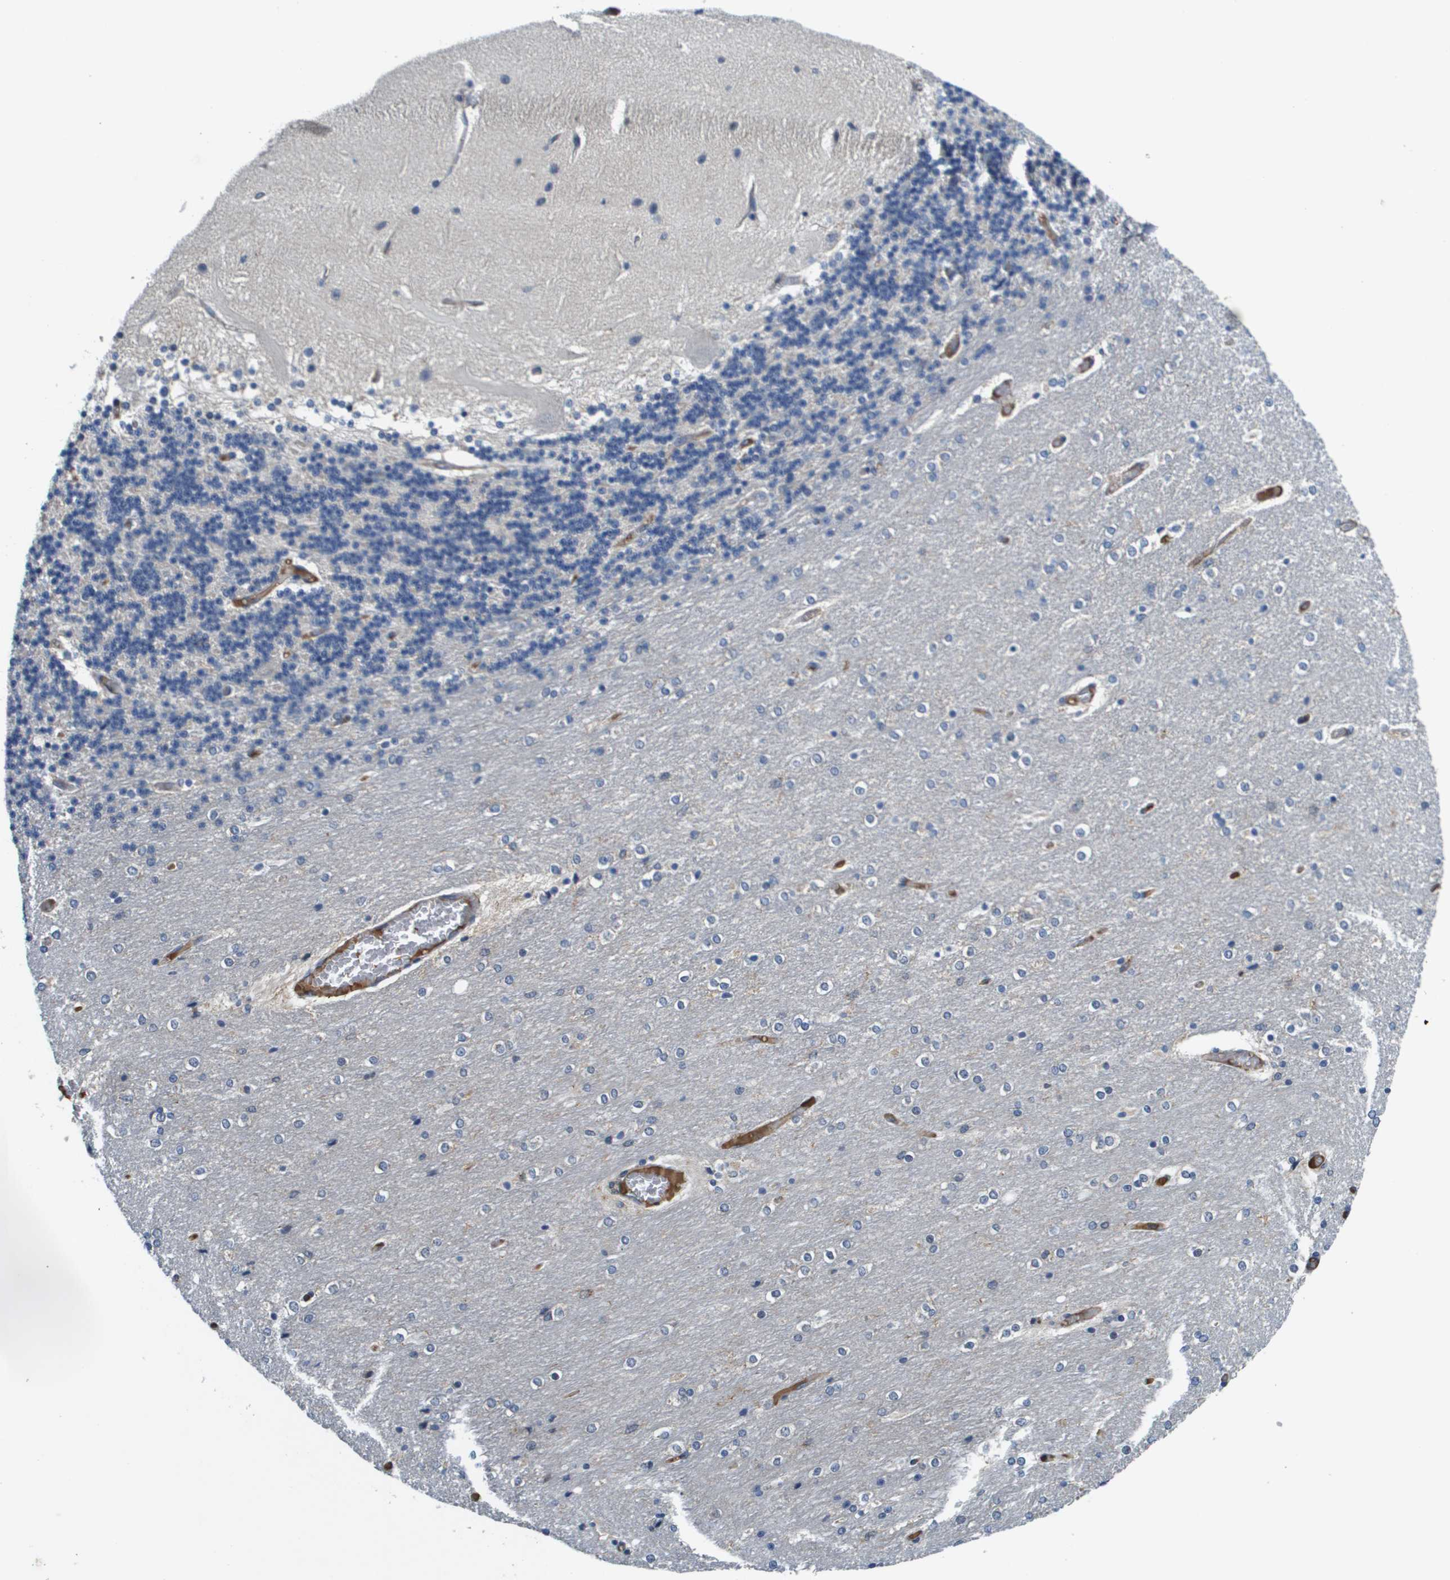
{"staining": {"intensity": "negative", "quantity": "none", "location": "none"}, "tissue": "cerebellum", "cell_type": "Cells in granular layer", "image_type": "normal", "snomed": [{"axis": "morphology", "description": "Normal tissue, NOS"}, {"axis": "topography", "description": "Cerebellum"}], "caption": "Immunohistochemistry (IHC) micrograph of normal cerebellum: cerebellum stained with DAB (3,3'-diaminobenzidine) reveals no significant protein expression in cells in granular layer. The staining was performed using DAB (3,3'-diaminobenzidine) to visualize the protein expression in brown, while the nuclei were stained in blue with hematoxylin (Magnification: 20x).", "gene": "SLC16A3", "patient": {"sex": "female", "age": 54}}